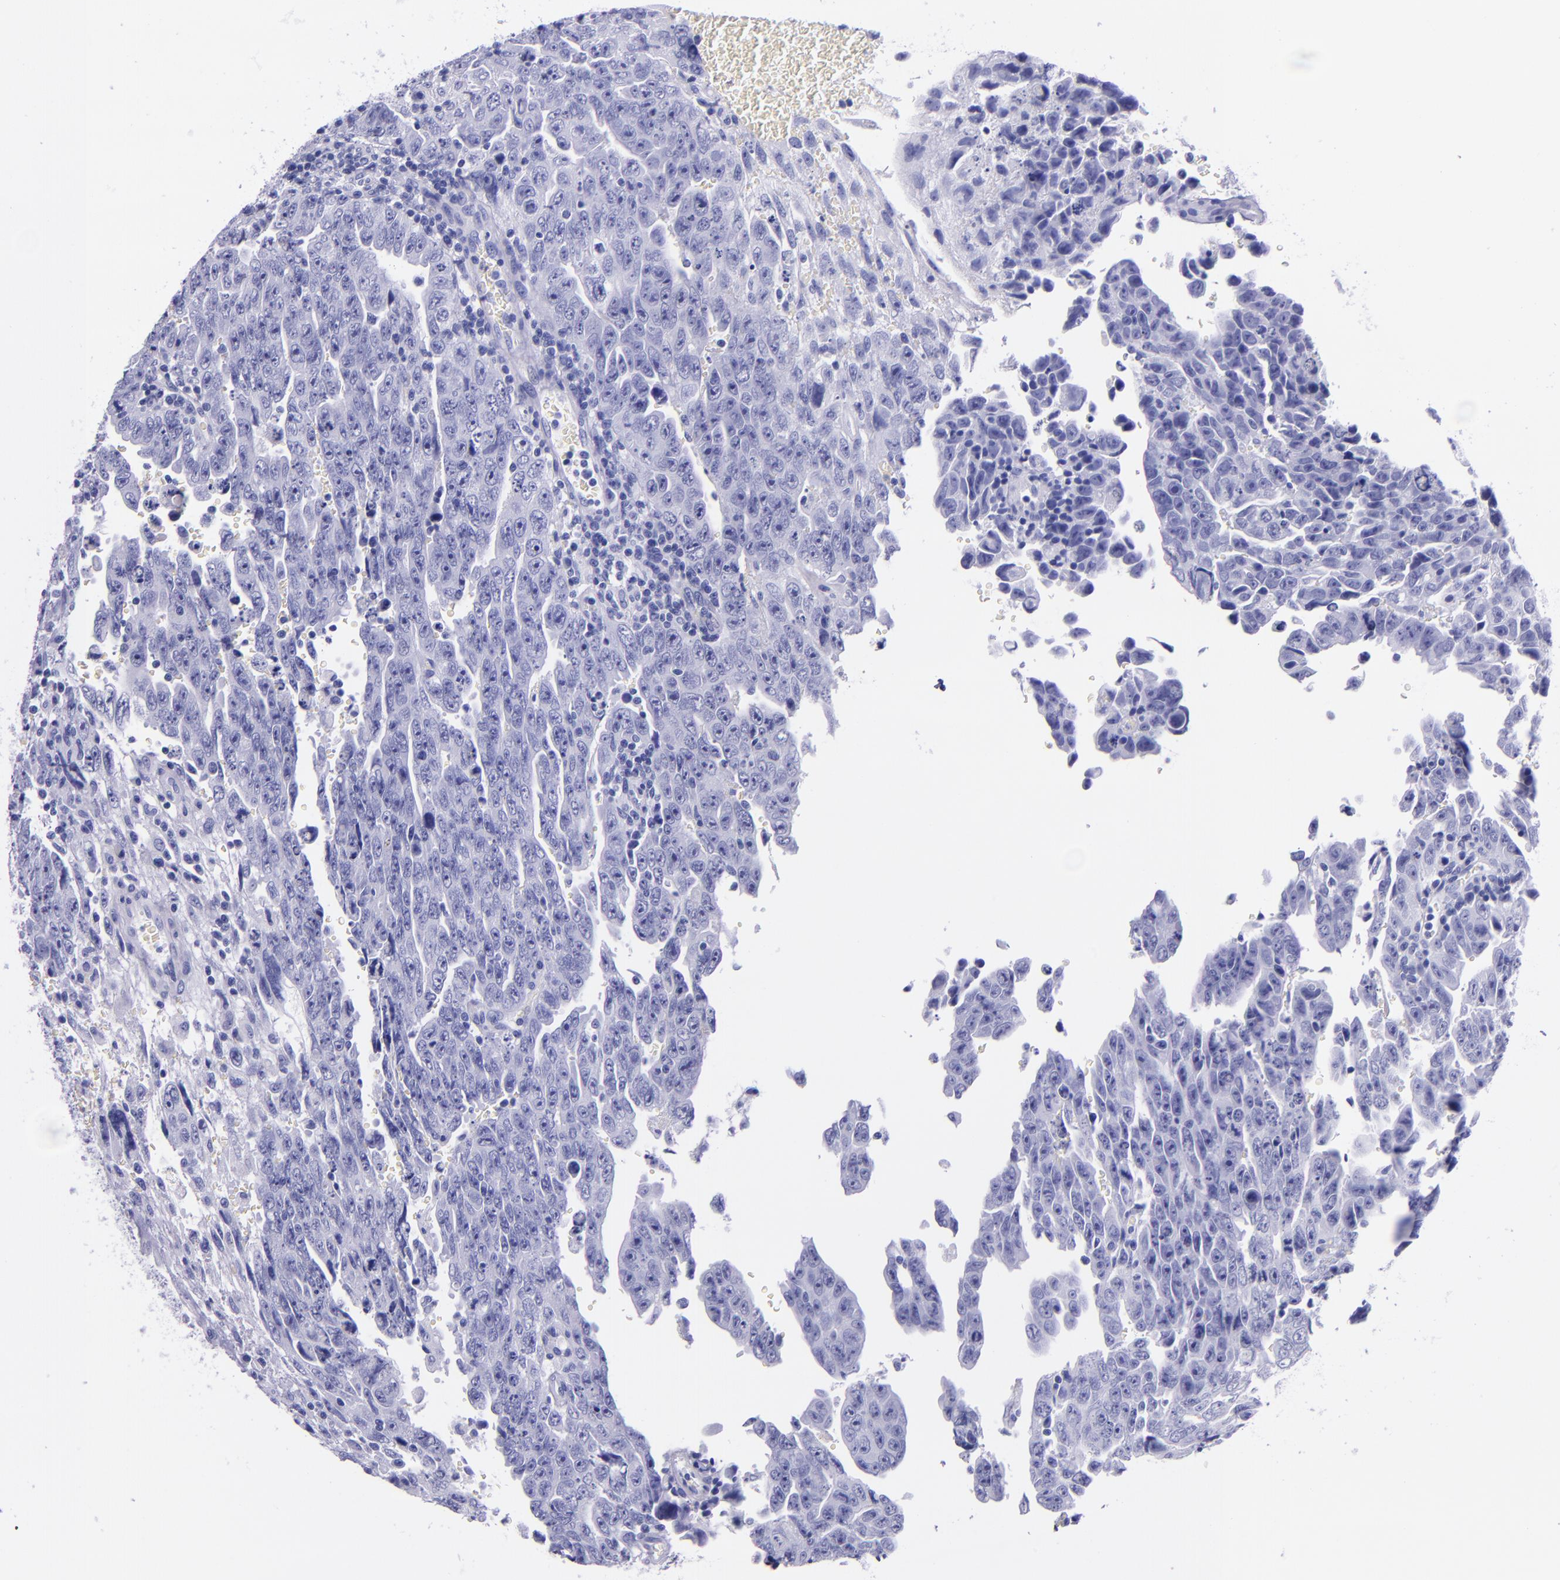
{"staining": {"intensity": "negative", "quantity": "none", "location": "none"}, "tissue": "testis cancer", "cell_type": "Tumor cells", "image_type": "cancer", "snomed": [{"axis": "morphology", "description": "Carcinoma, Embryonal, NOS"}, {"axis": "topography", "description": "Testis"}], "caption": "Immunohistochemical staining of testis cancer displays no significant staining in tumor cells. The staining is performed using DAB brown chromogen with nuclei counter-stained in using hematoxylin.", "gene": "SLPI", "patient": {"sex": "male", "age": 28}}